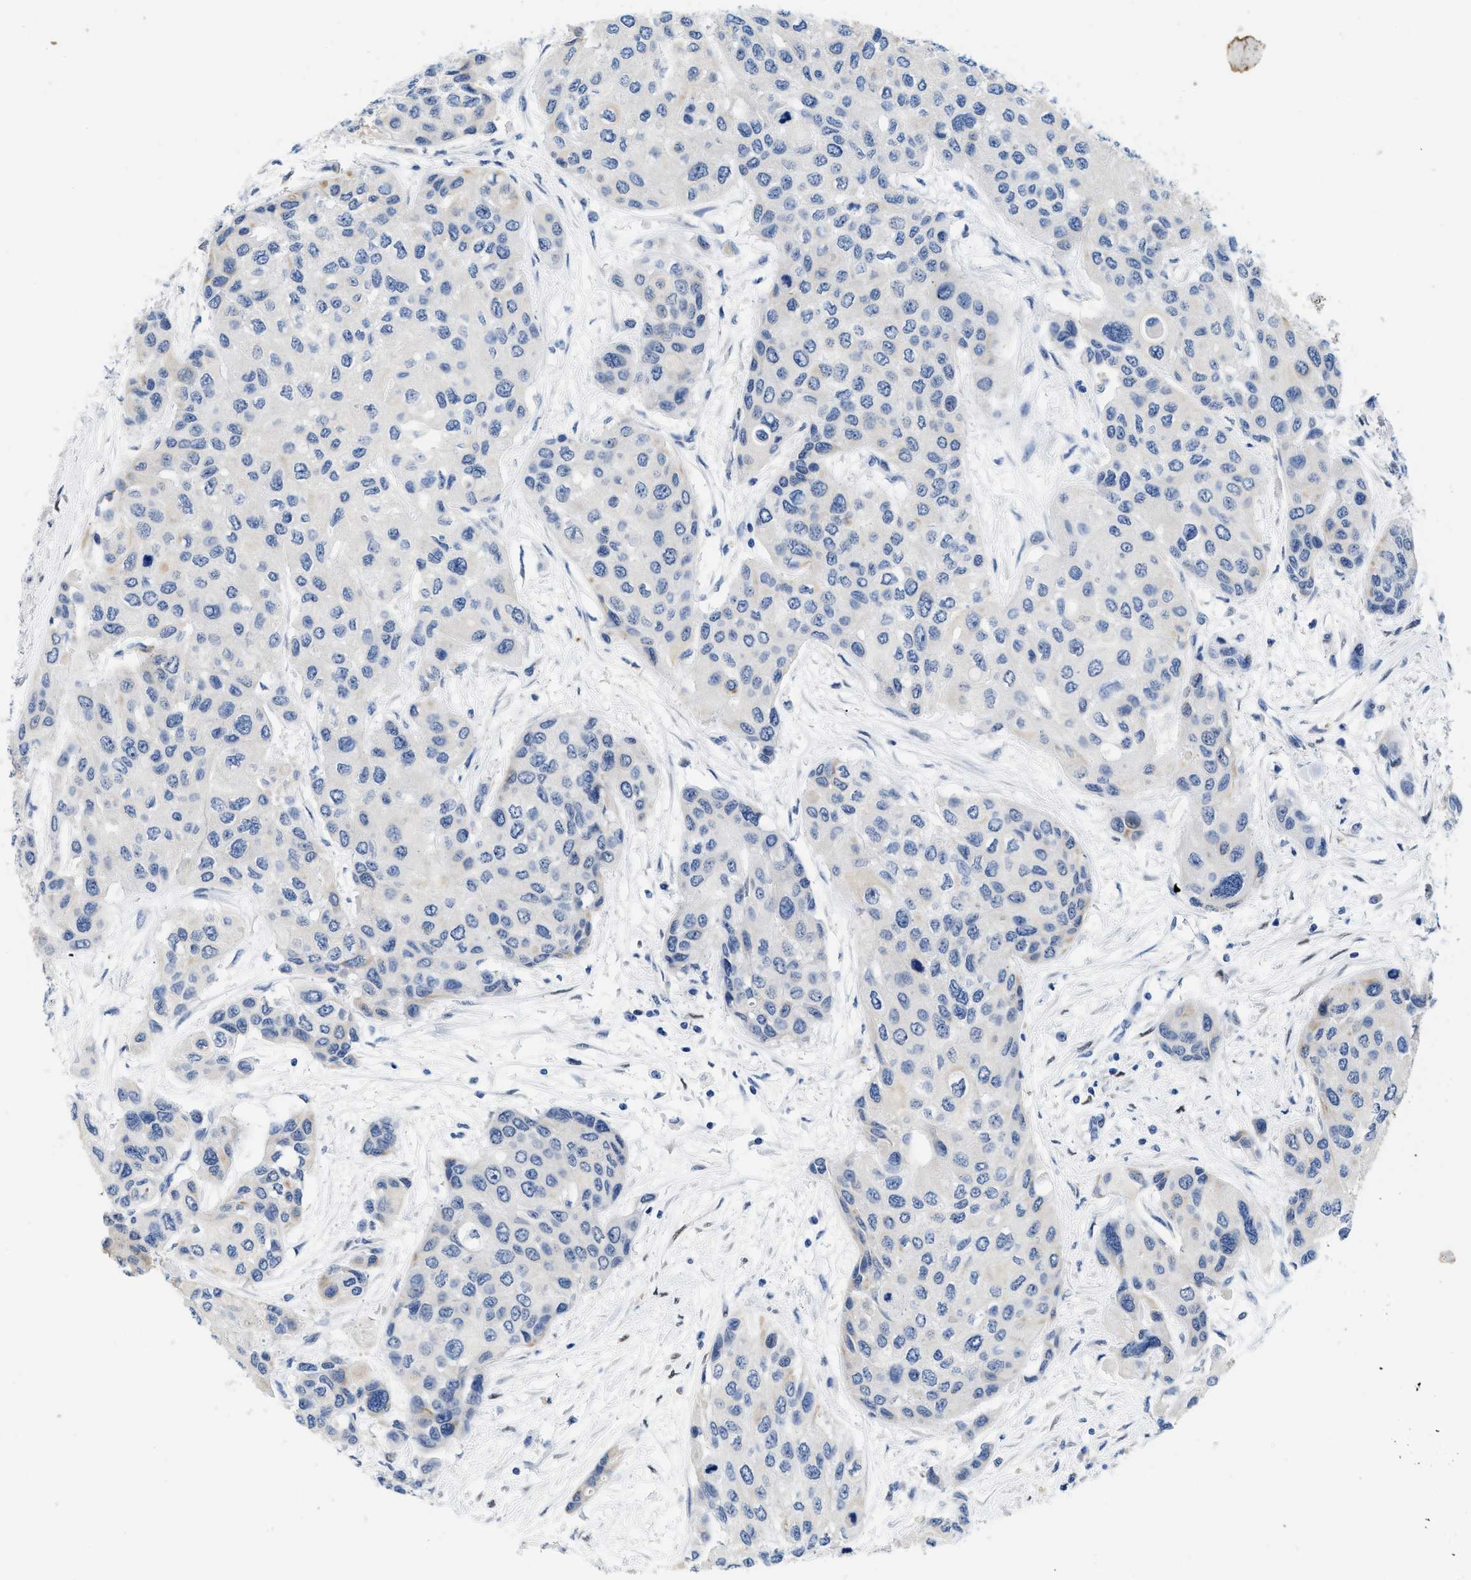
{"staining": {"intensity": "negative", "quantity": "none", "location": "none"}, "tissue": "urothelial cancer", "cell_type": "Tumor cells", "image_type": "cancer", "snomed": [{"axis": "morphology", "description": "Urothelial carcinoma, High grade"}, {"axis": "topography", "description": "Urinary bladder"}], "caption": "Protein analysis of urothelial carcinoma (high-grade) exhibits no significant expression in tumor cells. (Brightfield microscopy of DAB immunohistochemistry (IHC) at high magnification).", "gene": "NFIX", "patient": {"sex": "female", "age": 56}}